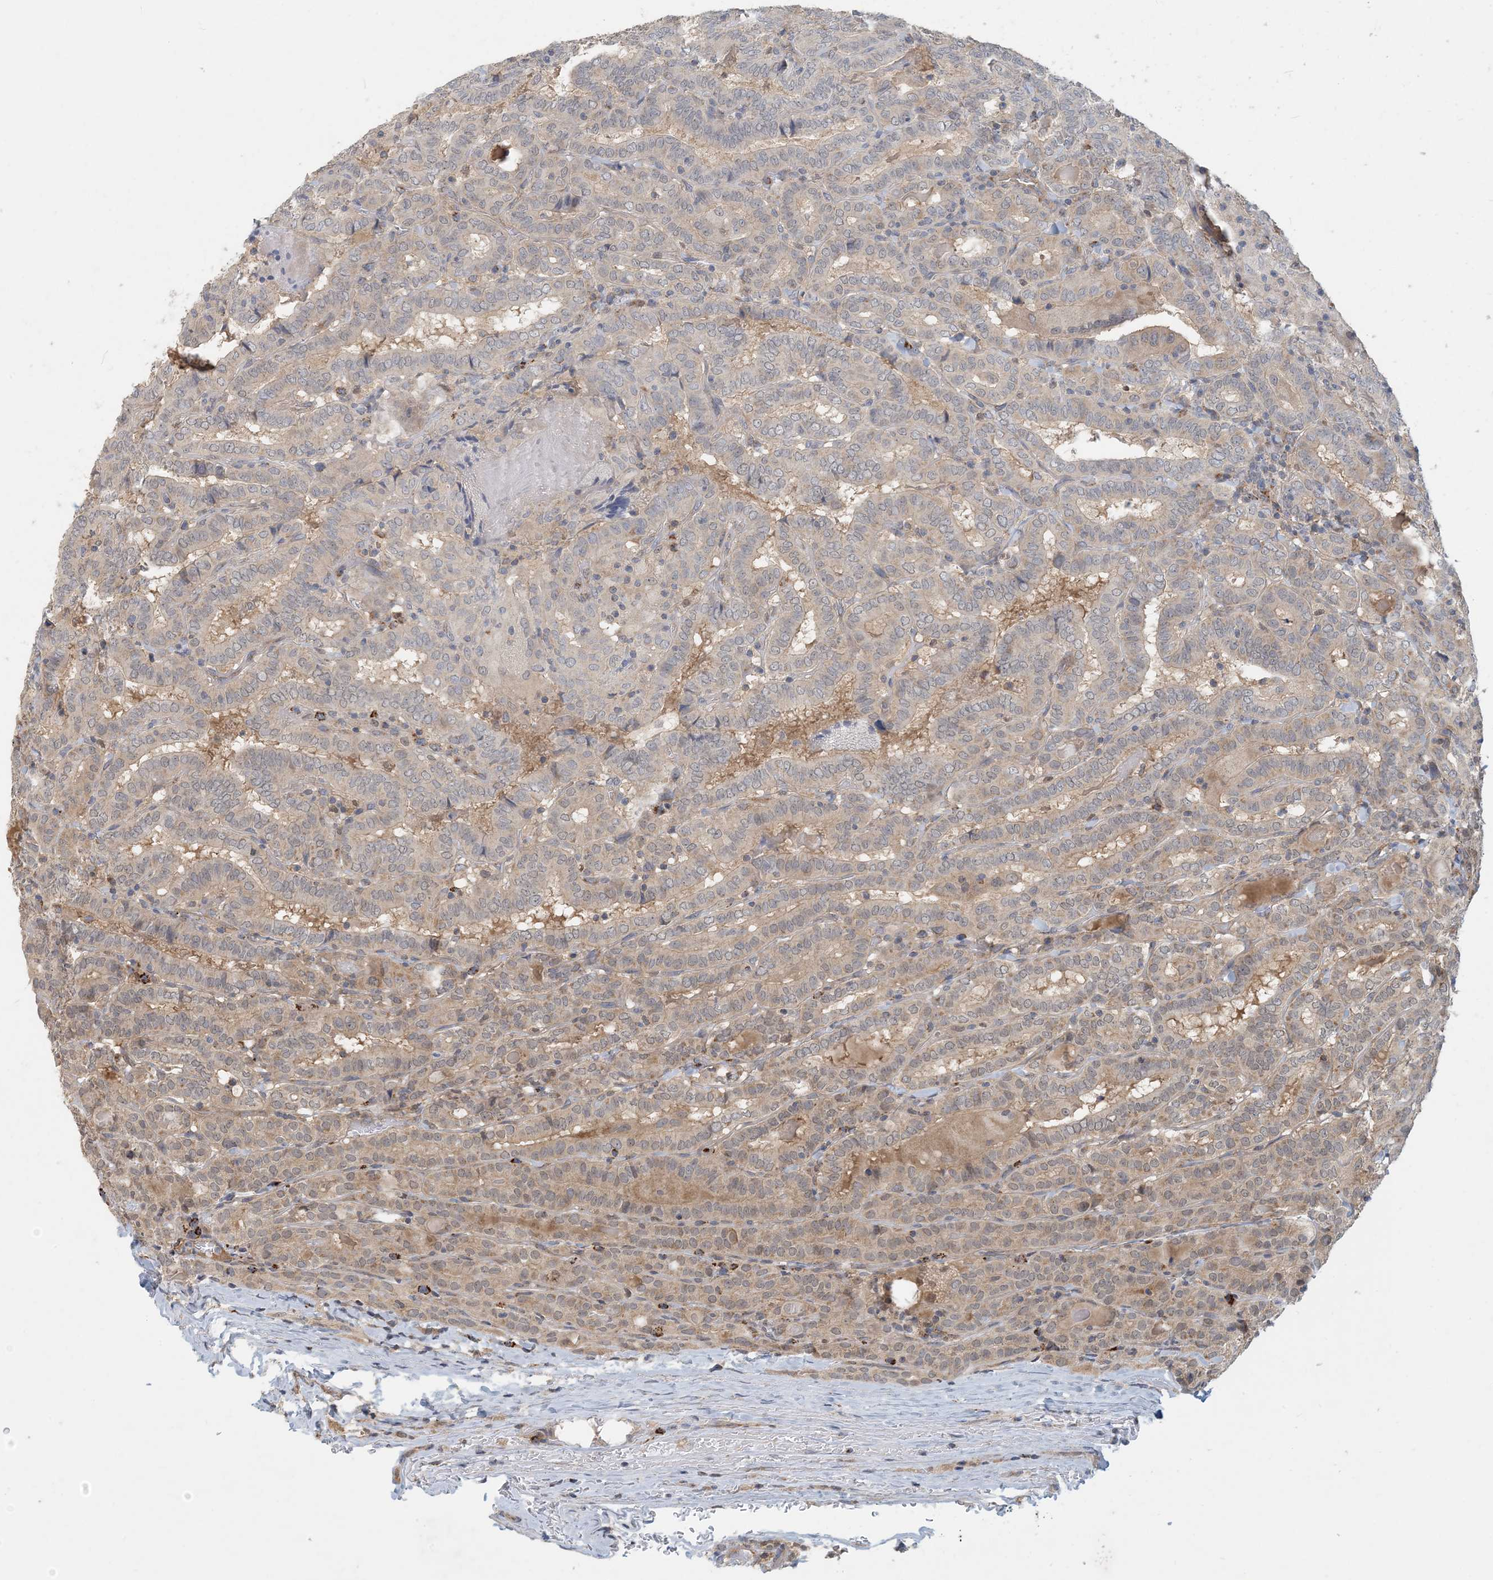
{"staining": {"intensity": "weak", "quantity": "<25%", "location": "cytoplasmic/membranous"}, "tissue": "thyroid cancer", "cell_type": "Tumor cells", "image_type": "cancer", "snomed": [{"axis": "morphology", "description": "Papillary adenocarcinoma, NOS"}, {"axis": "topography", "description": "Thyroid gland"}], "caption": "Thyroid papillary adenocarcinoma stained for a protein using immunohistochemistry displays no expression tumor cells.", "gene": "ZBTB3", "patient": {"sex": "female", "age": 72}}